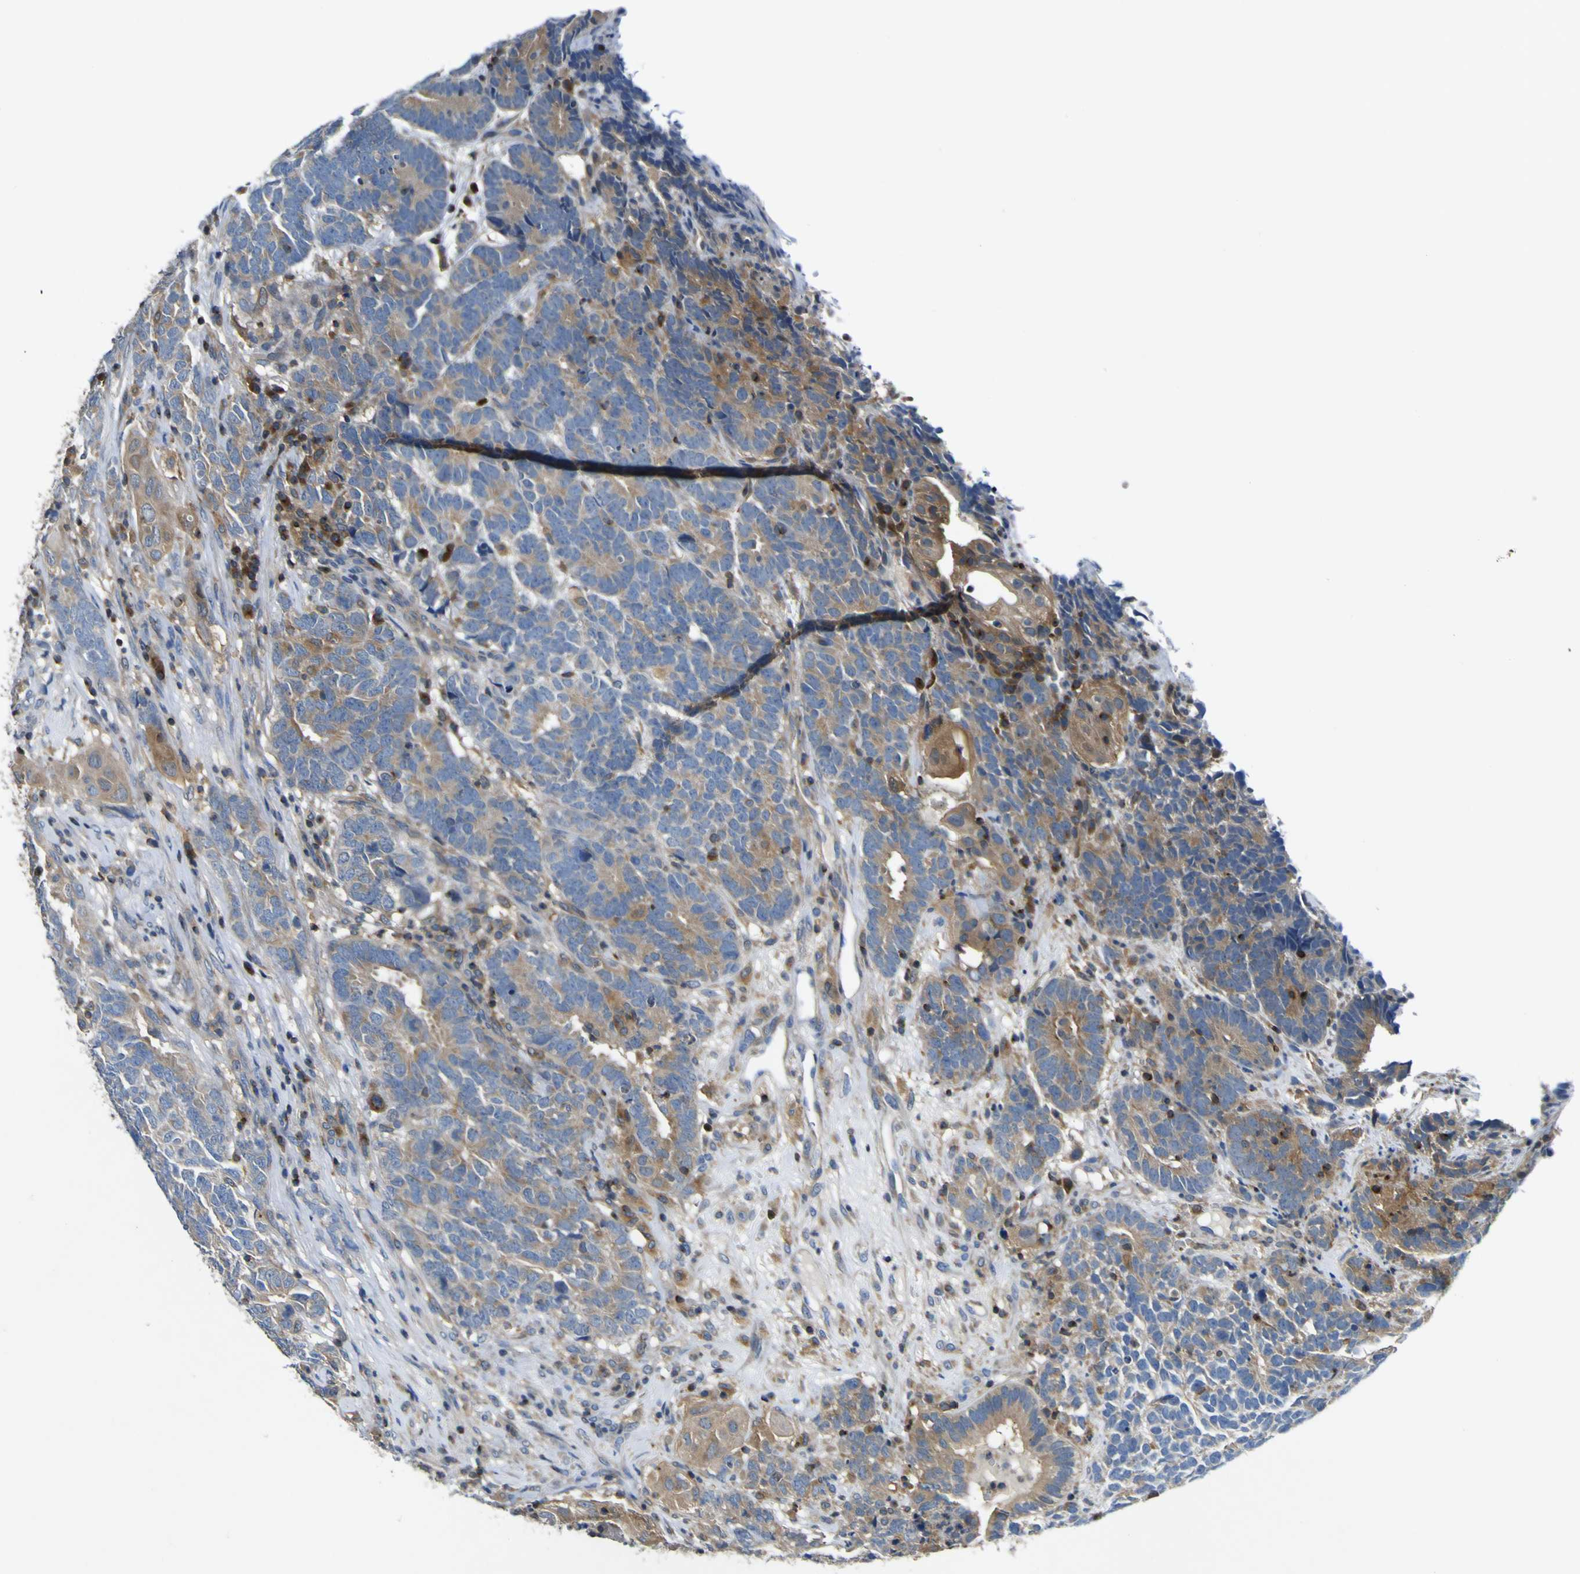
{"staining": {"intensity": "strong", "quantity": "25%-75%", "location": "cytoplasmic/membranous"}, "tissue": "testis cancer", "cell_type": "Tumor cells", "image_type": "cancer", "snomed": [{"axis": "morphology", "description": "Carcinoma, Embryonal, NOS"}, {"axis": "topography", "description": "Testis"}], "caption": "Brown immunohistochemical staining in testis embryonal carcinoma demonstrates strong cytoplasmic/membranous staining in approximately 25%-75% of tumor cells.", "gene": "EML2", "patient": {"sex": "male", "age": 26}}